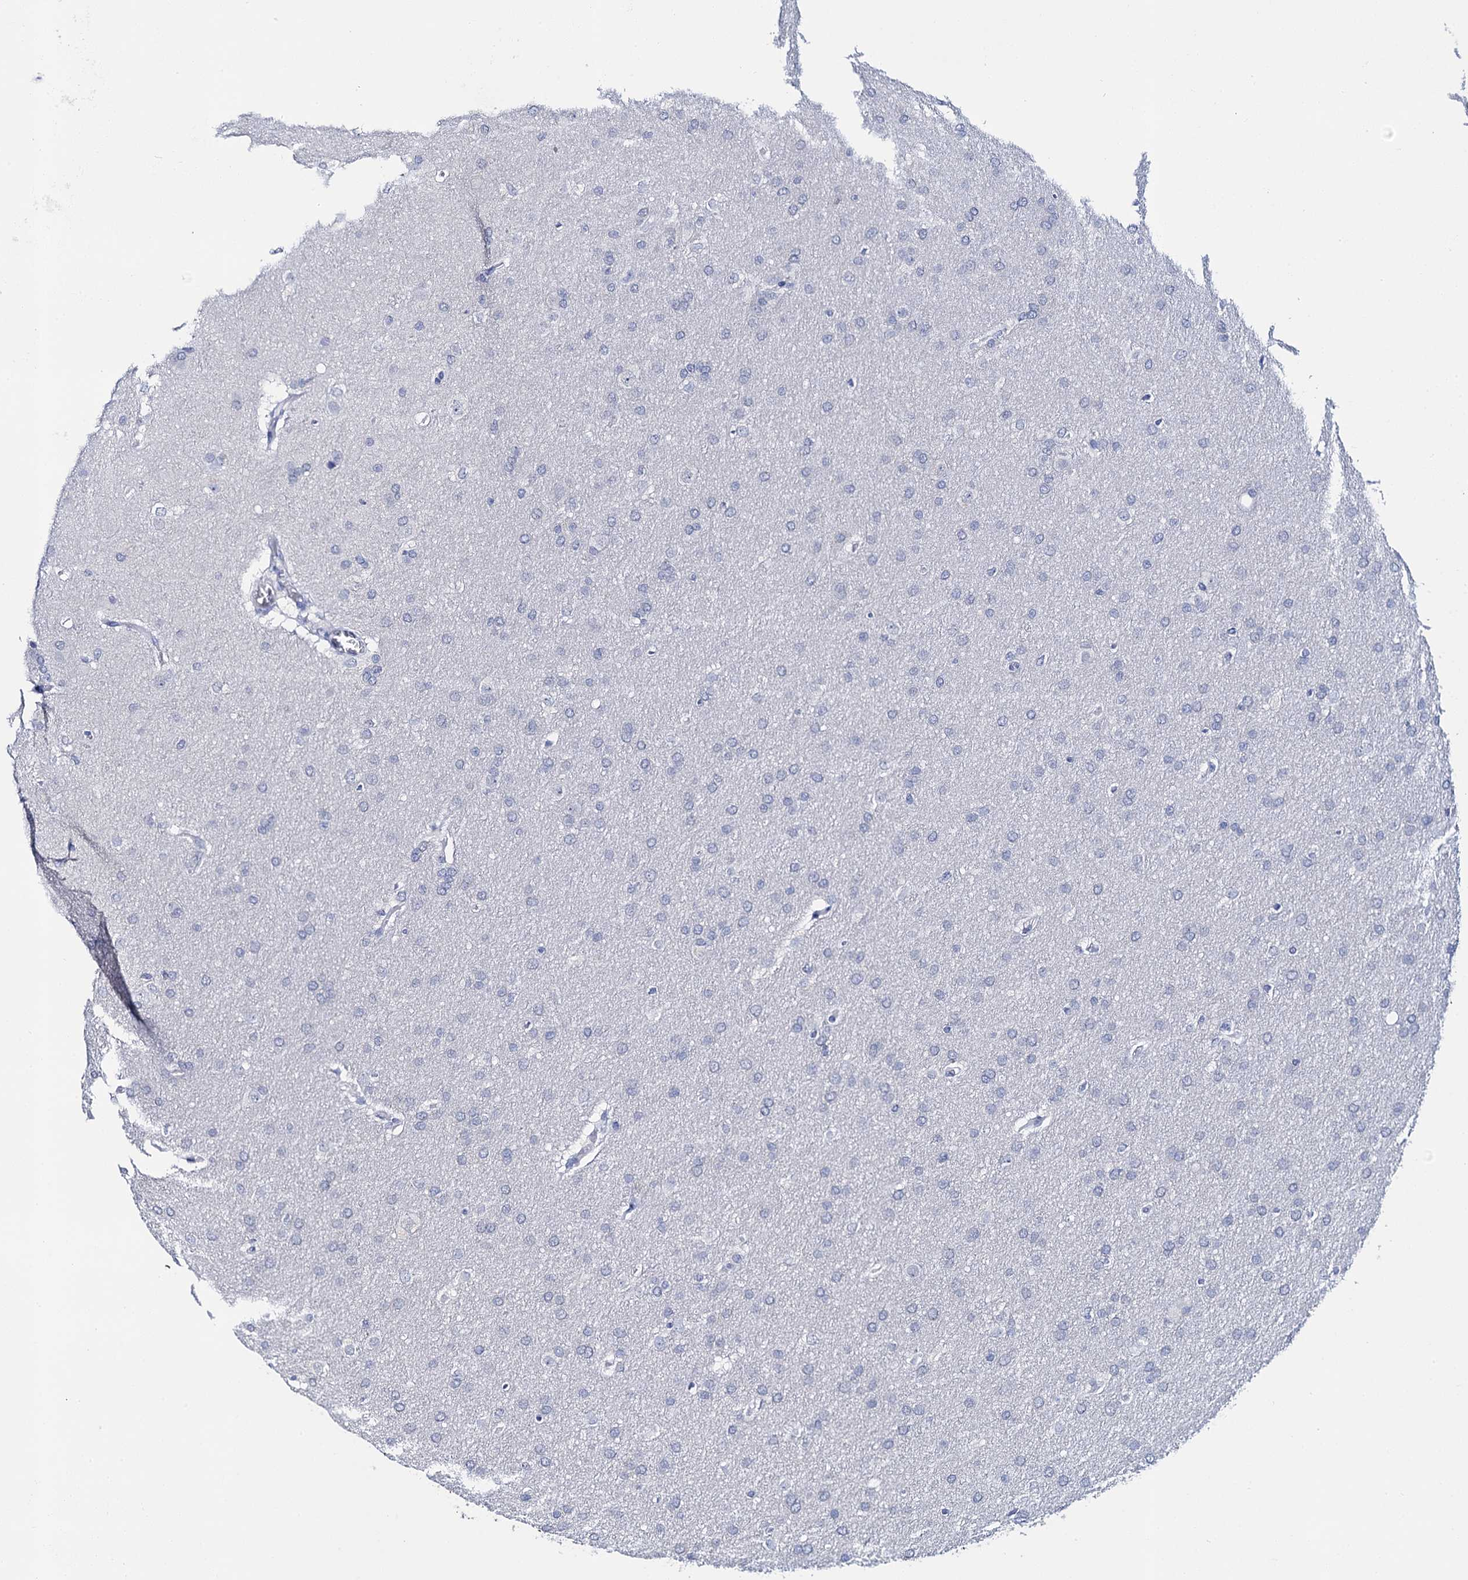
{"staining": {"intensity": "negative", "quantity": "none", "location": "none"}, "tissue": "glioma", "cell_type": "Tumor cells", "image_type": "cancer", "snomed": [{"axis": "morphology", "description": "Glioma, malignant, Low grade"}, {"axis": "topography", "description": "Brain"}], "caption": "Immunohistochemistry (IHC) photomicrograph of human glioma stained for a protein (brown), which shows no expression in tumor cells. Brightfield microscopy of immunohistochemistry stained with DAB (3,3'-diaminobenzidine) (brown) and hematoxylin (blue), captured at high magnification.", "gene": "LYPD3", "patient": {"sex": "female", "age": 32}}